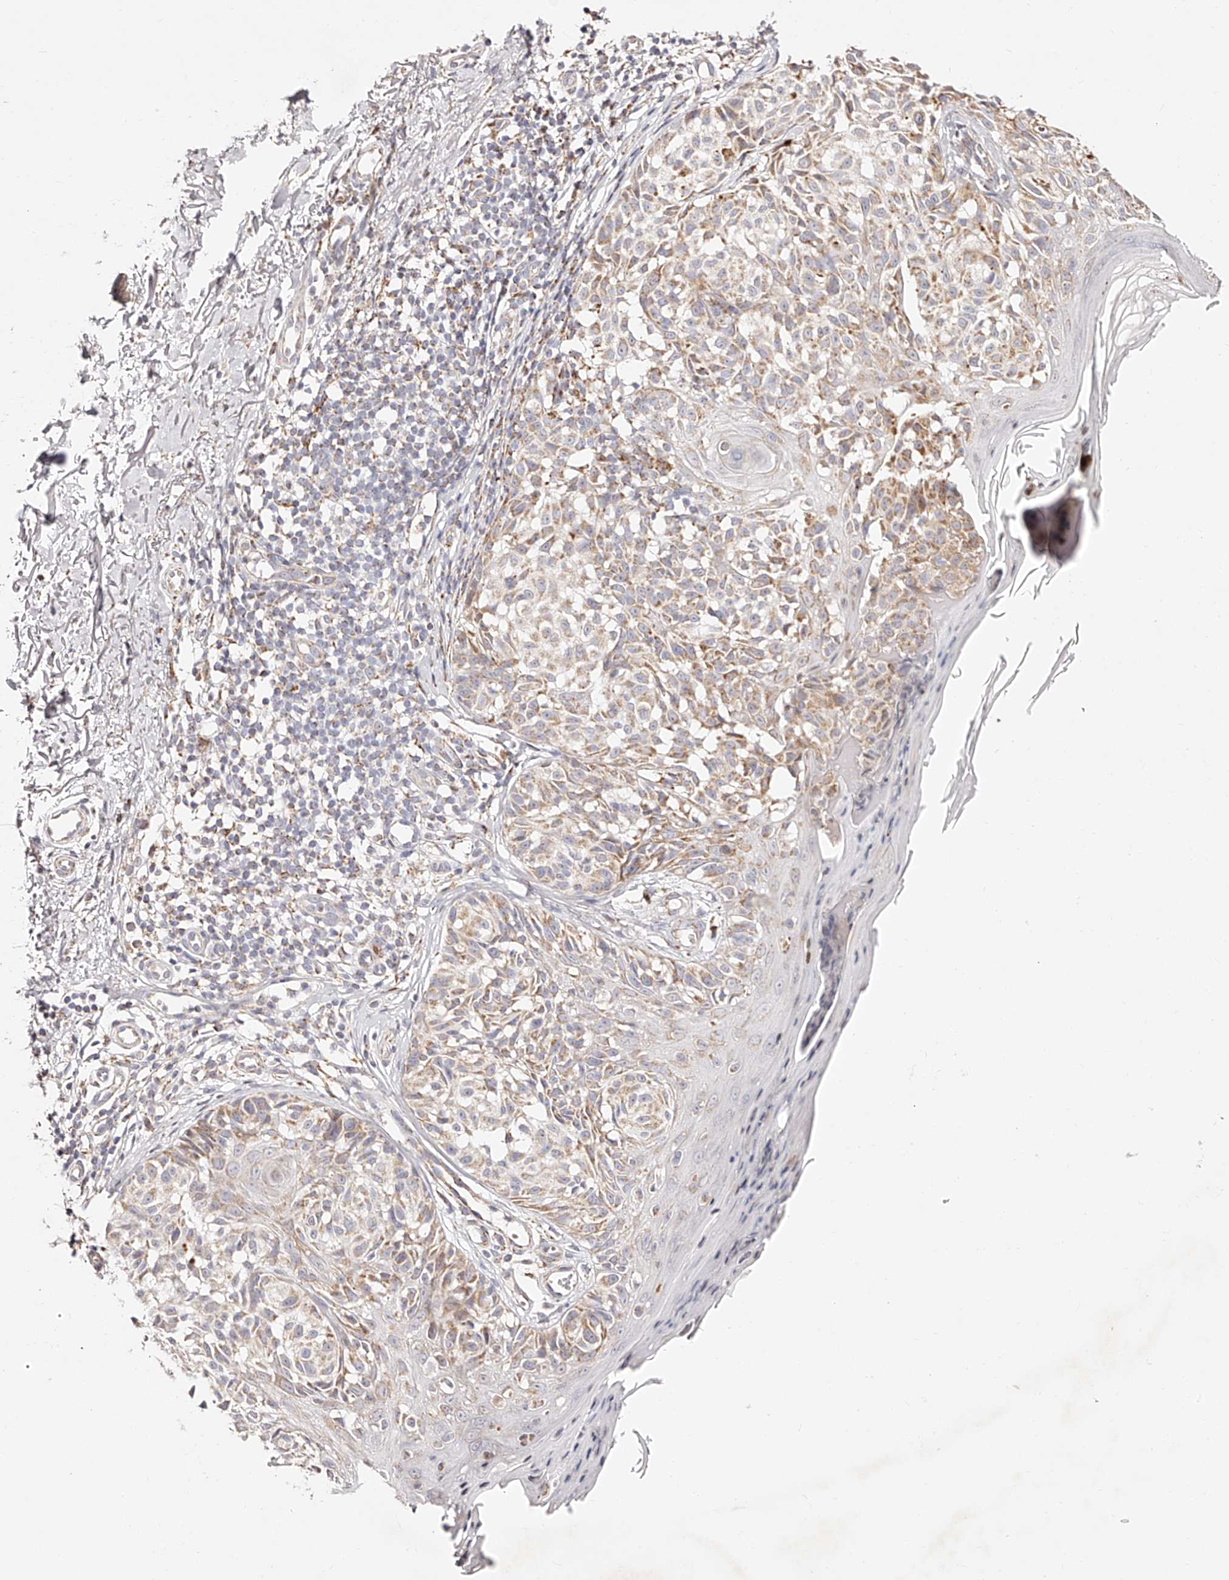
{"staining": {"intensity": "weak", "quantity": ">75%", "location": "cytoplasmic/membranous"}, "tissue": "melanoma", "cell_type": "Tumor cells", "image_type": "cancer", "snomed": [{"axis": "morphology", "description": "Malignant melanoma, NOS"}, {"axis": "topography", "description": "Skin"}], "caption": "Weak cytoplasmic/membranous protein positivity is appreciated in about >75% of tumor cells in malignant melanoma.", "gene": "NDUFV3", "patient": {"sex": "female", "age": 50}}